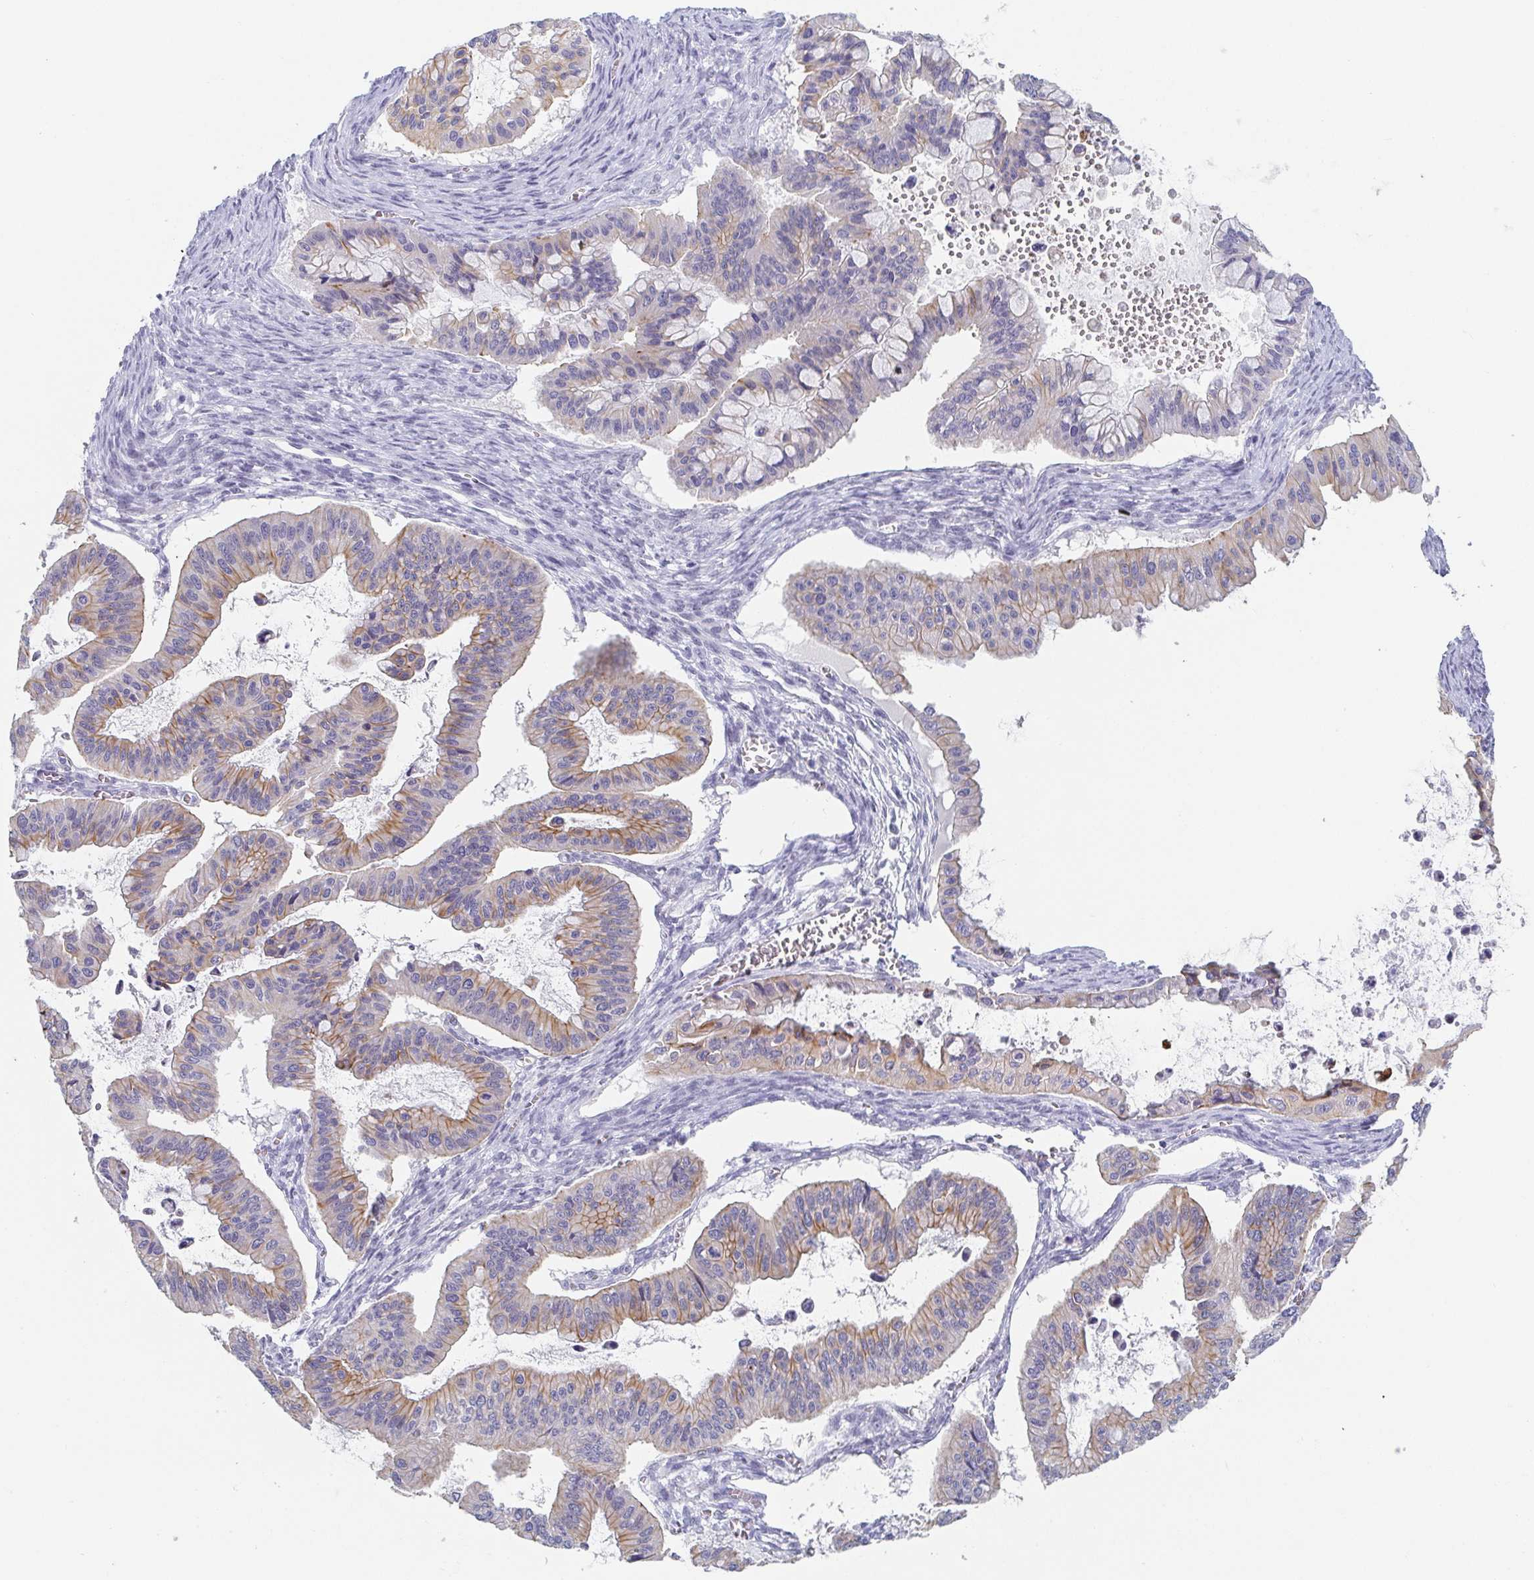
{"staining": {"intensity": "weak", "quantity": "25%-75%", "location": "cytoplasmic/membranous"}, "tissue": "ovarian cancer", "cell_type": "Tumor cells", "image_type": "cancer", "snomed": [{"axis": "morphology", "description": "Cystadenocarcinoma, mucinous, NOS"}, {"axis": "topography", "description": "Ovary"}], "caption": "Tumor cells reveal weak cytoplasmic/membranous expression in about 25%-75% of cells in ovarian mucinous cystadenocarcinoma. (DAB (3,3'-diaminobenzidine) = brown stain, brightfield microscopy at high magnification).", "gene": "RHOV", "patient": {"sex": "female", "age": 72}}